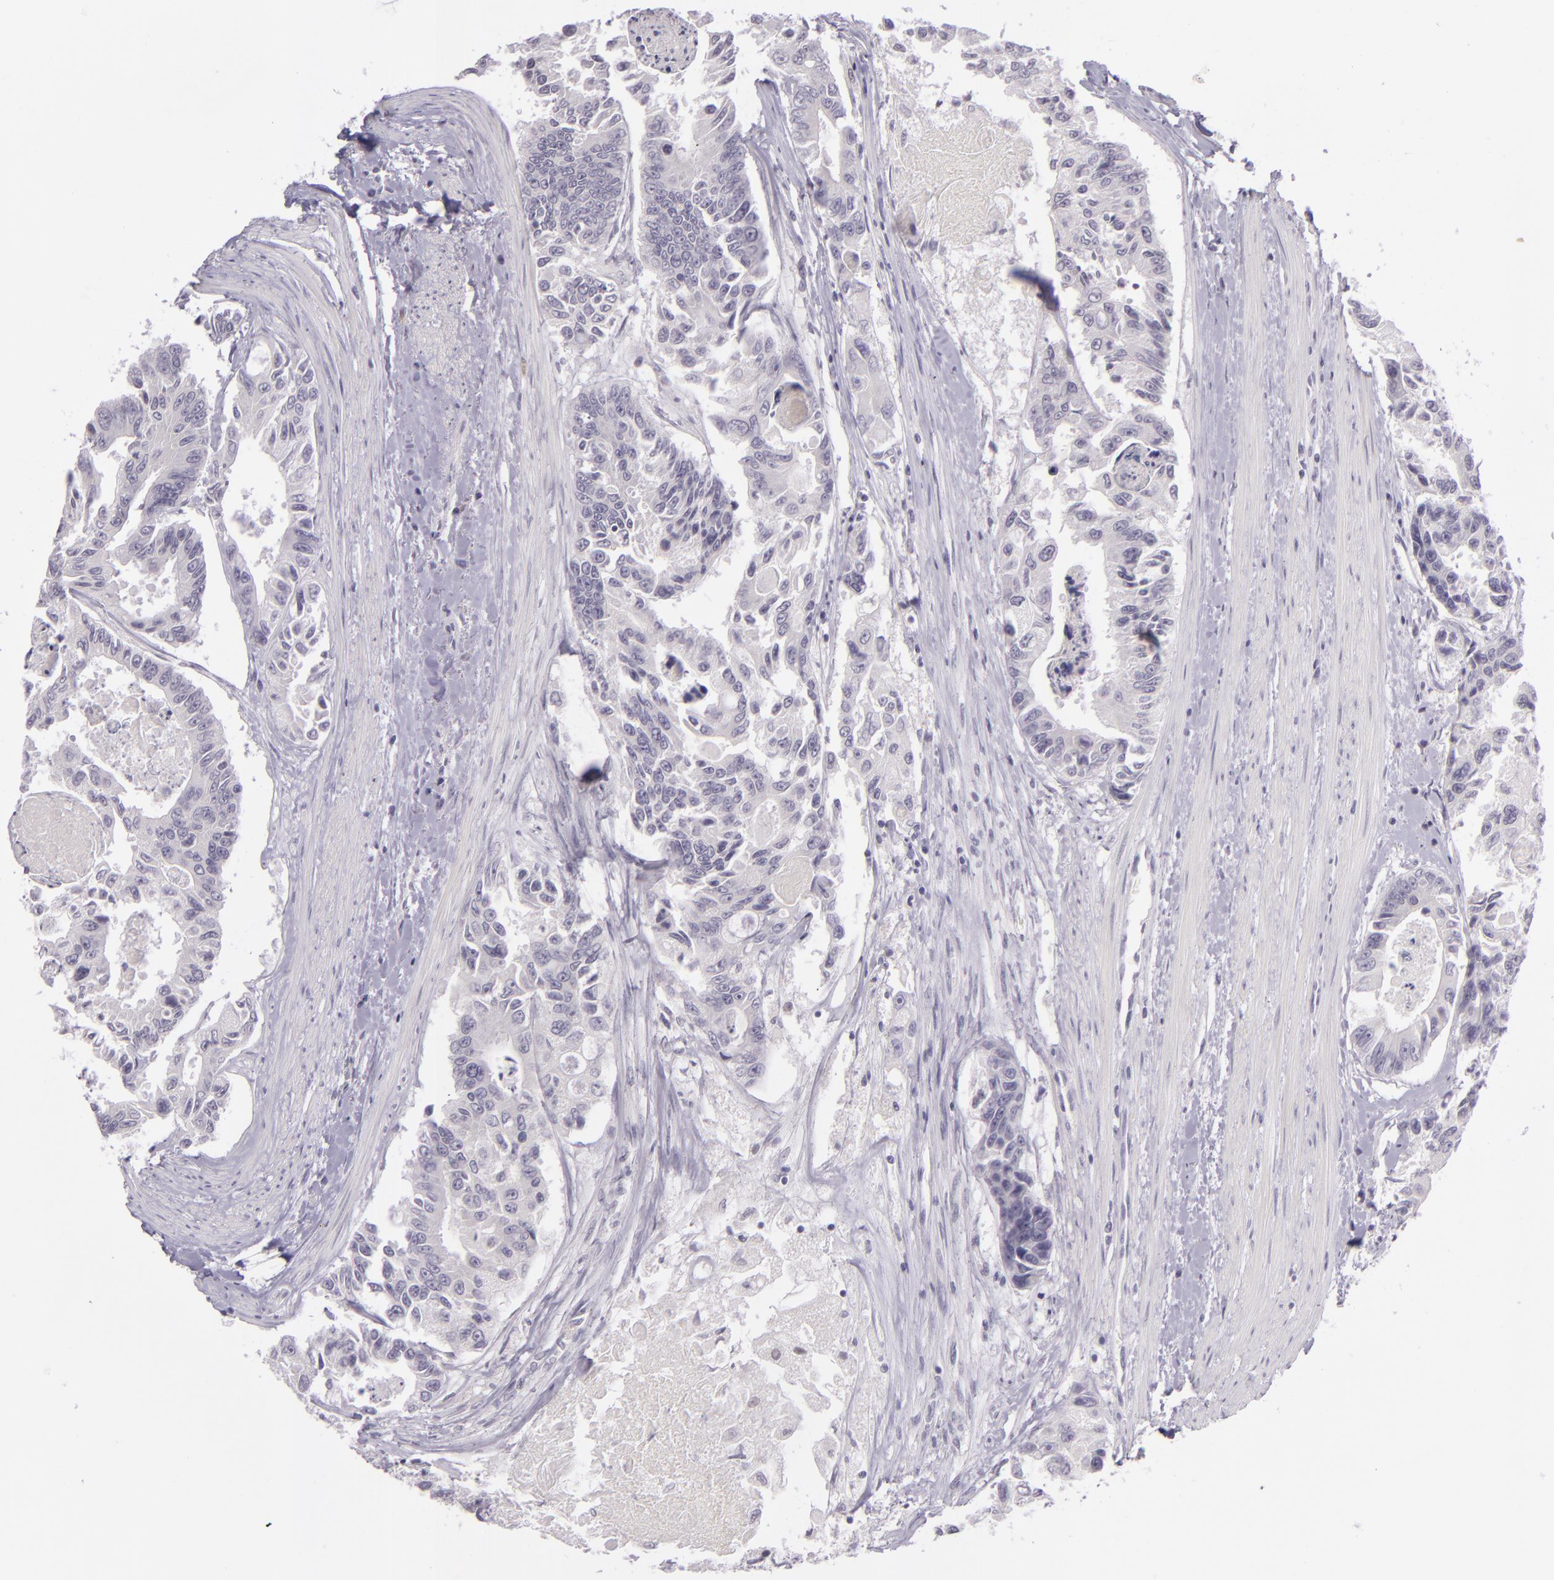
{"staining": {"intensity": "negative", "quantity": "none", "location": "none"}, "tissue": "colorectal cancer", "cell_type": "Tumor cells", "image_type": "cancer", "snomed": [{"axis": "morphology", "description": "Adenocarcinoma, NOS"}, {"axis": "topography", "description": "Colon"}], "caption": "Tumor cells show no significant protein positivity in colorectal cancer.", "gene": "CBS", "patient": {"sex": "female", "age": 86}}